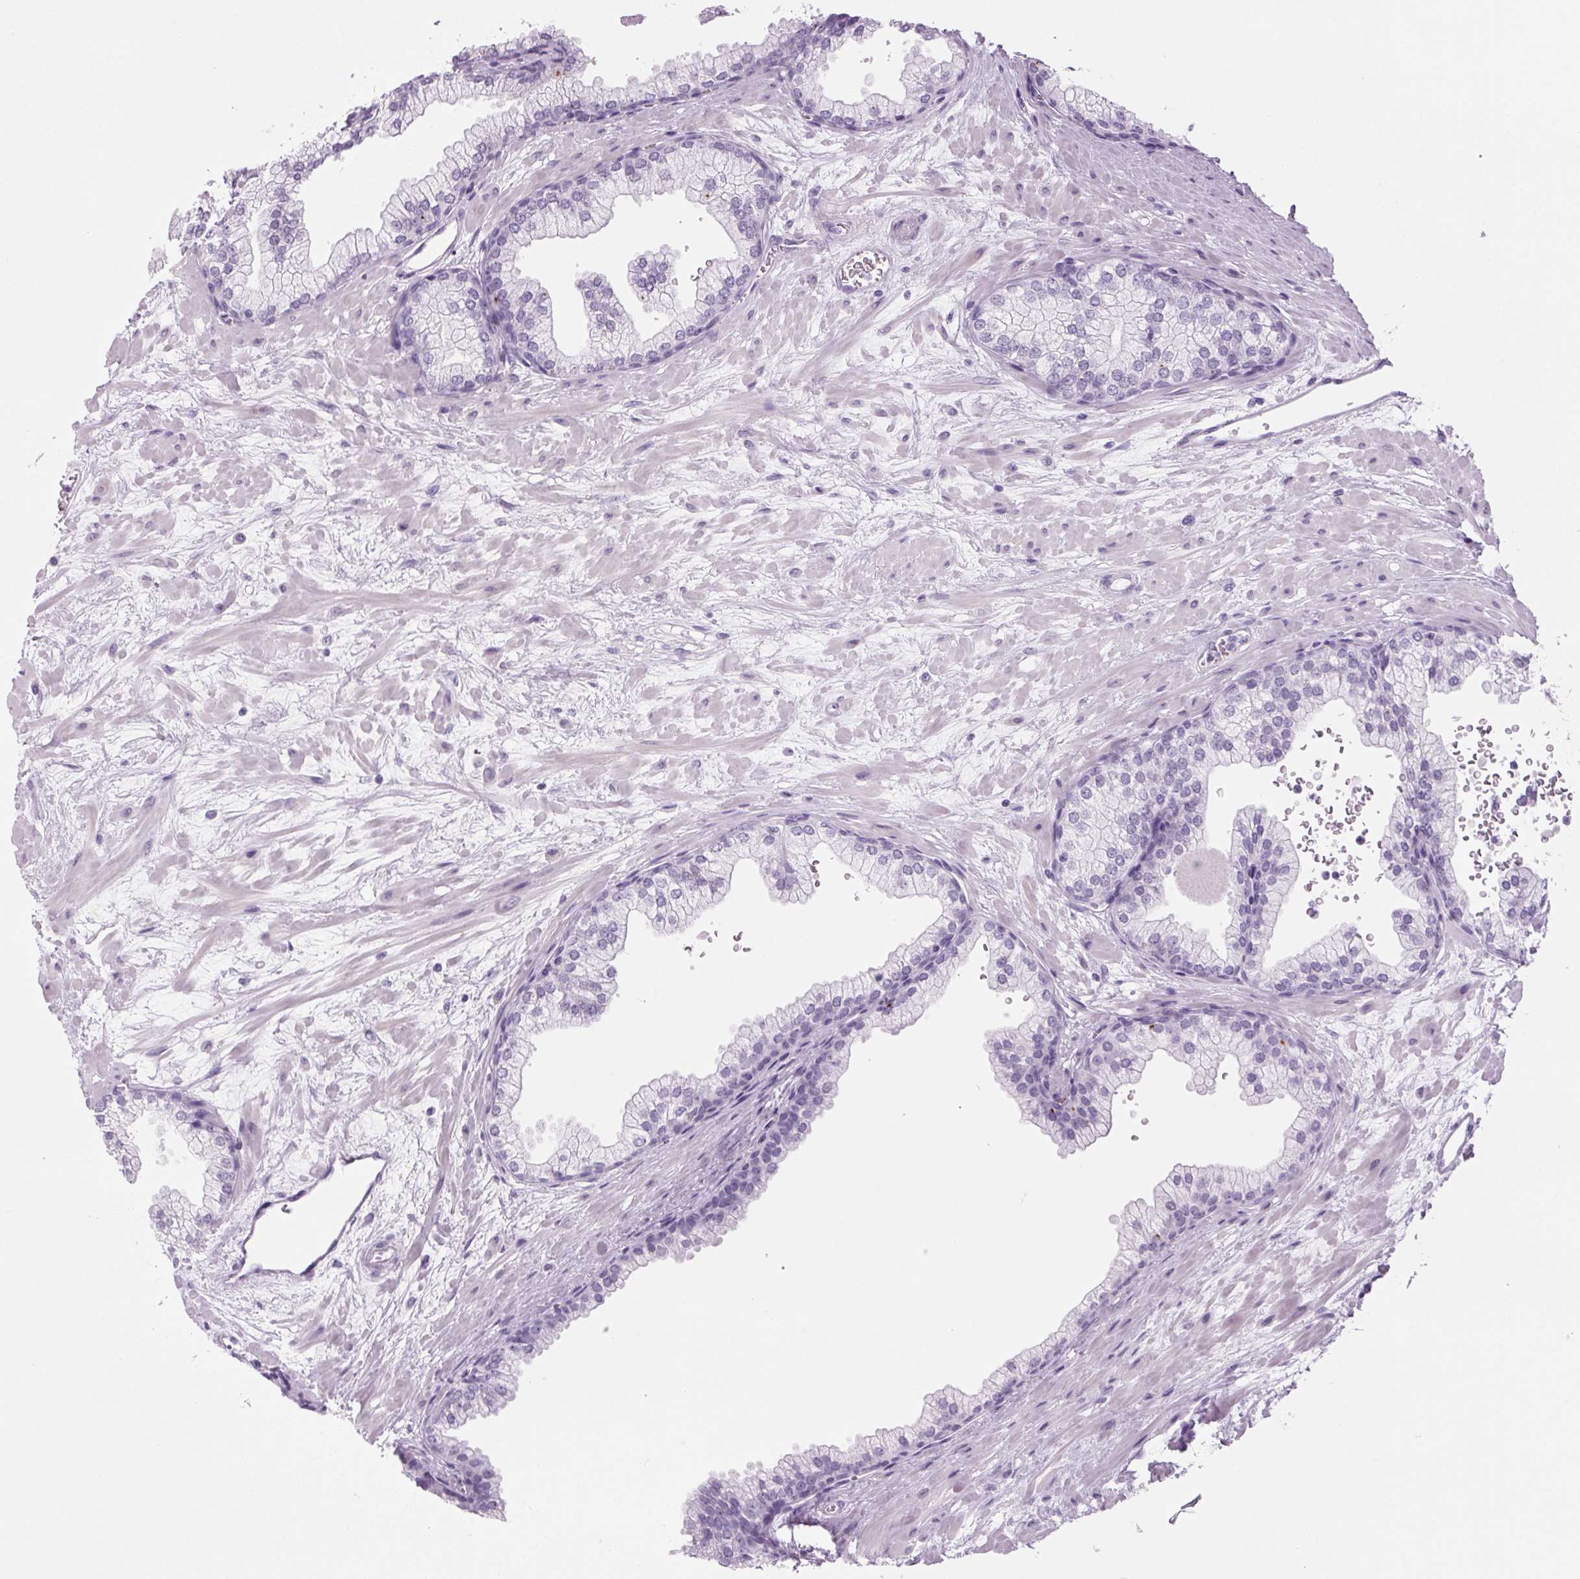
{"staining": {"intensity": "negative", "quantity": "none", "location": "none"}, "tissue": "prostate", "cell_type": "Glandular cells", "image_type": "normal", "snomed": [{"axis": "morphology", "description": "Normal tissue, NOS"}, {"axis": "topography", "description": "Prostate"}, {"axis": "topography", "description": "Peripheral nerve tissue"}], "caption": "IHC photomicrograph of normal prostate: prostate stained with DAB (3,3'-diaminobenzidine) demonstrates no significant protein expression in glandular cells.", "gene": "PPP1R1A", "patient": {"sex": "male", "age": 61}}